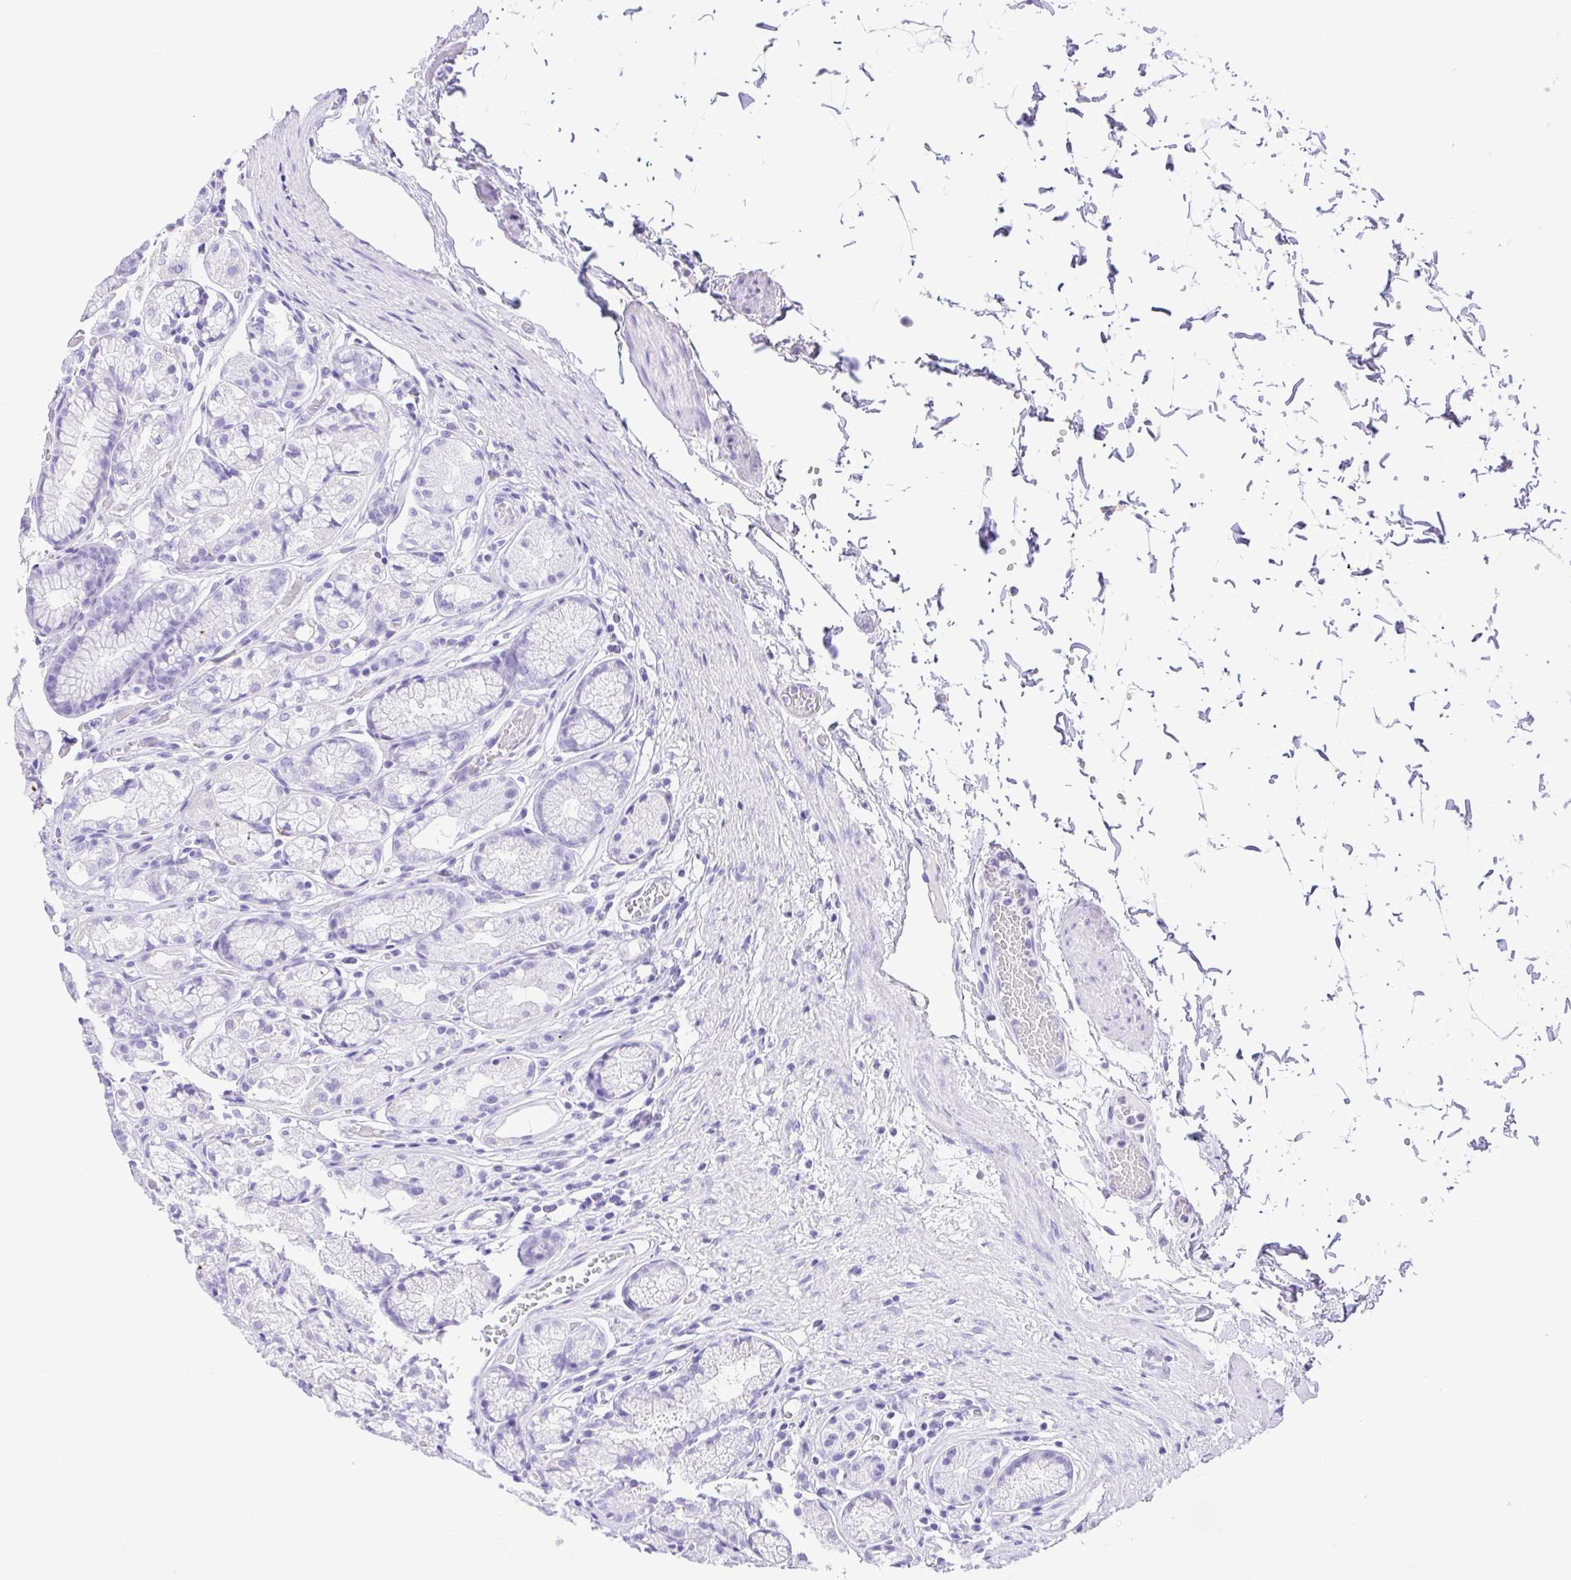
{"staining": {"intensity": "negative", "quantity": "none", "location": "none"}, "tissue": "stomach", "cell_type": "Glandular cells", "image_type": "normal", "snomed": [{"axis": "morphology", "description": "Normal tissue, NOS"}, {"axis": "topography", "description": "Stomach"}], "caption": "Glandular cells show no significant expression in unremarkable stomach. (DAB (3,3'-diaminobenzidine) IHC with hematoxylin counter stain).", "gene": "CDSN", "patient": {"sex": "male", "age": 70}}